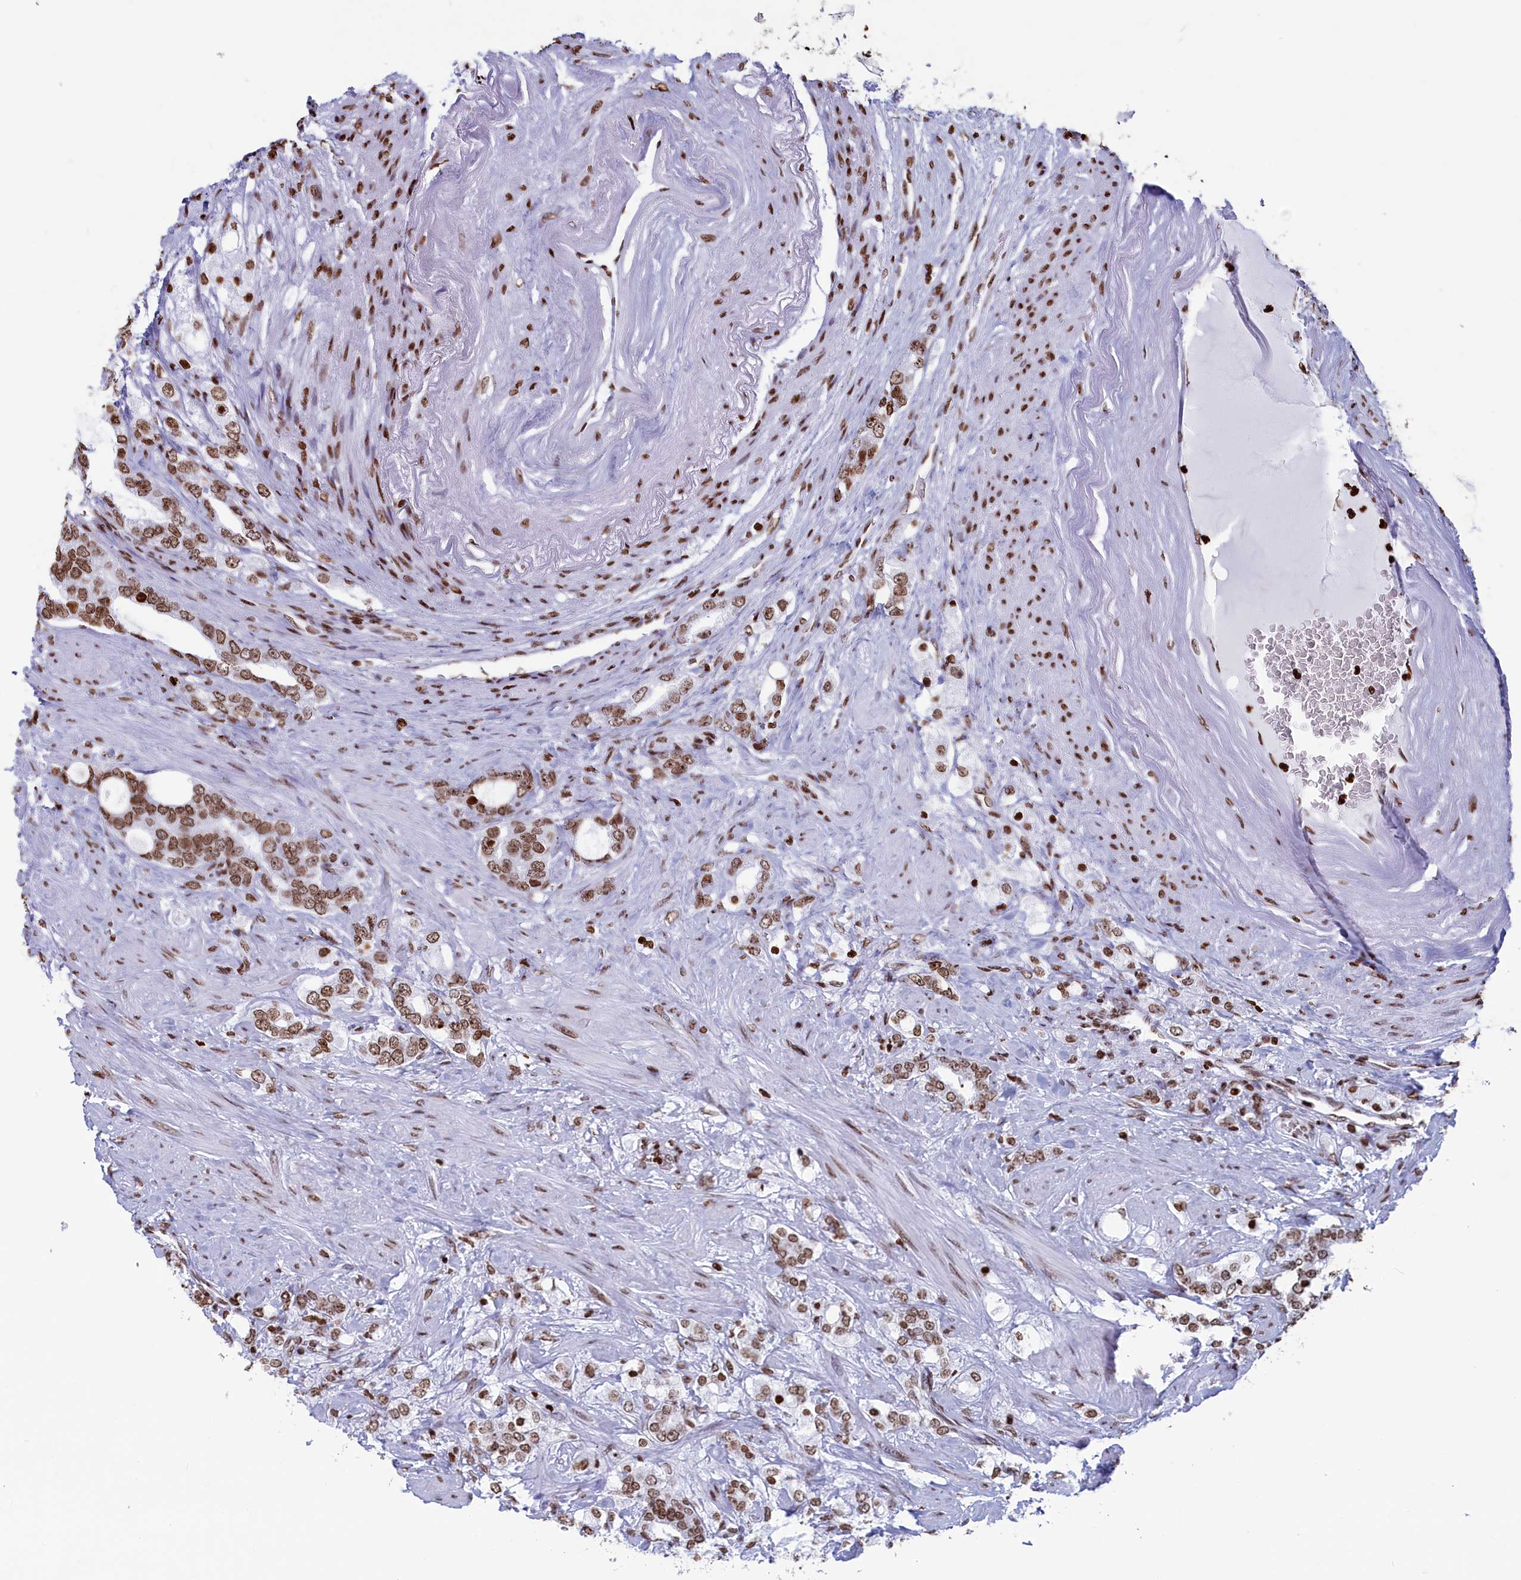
{"staining": {"intensity": "moderate", "quantity": ">75%", "location": "nuclear"}, "tissue": "prostate cancer", "cell_type": "Tumor cells", "image_type": "cancer", "snomed": [{"axis": "morphology", "description": "Adenocarcinoma, High grade"}, {"axis": "topography", "description": "Prostate"}], "caption": "Immunohistochemistry (IHC) of human adenocarcinoma (high-grade) (prostate) displays medium levels of moderate nuclear expression in about >75% of tumor cells.", "gene": "APOBEC3A", "patient": {"sex": "male", "age": 64}}